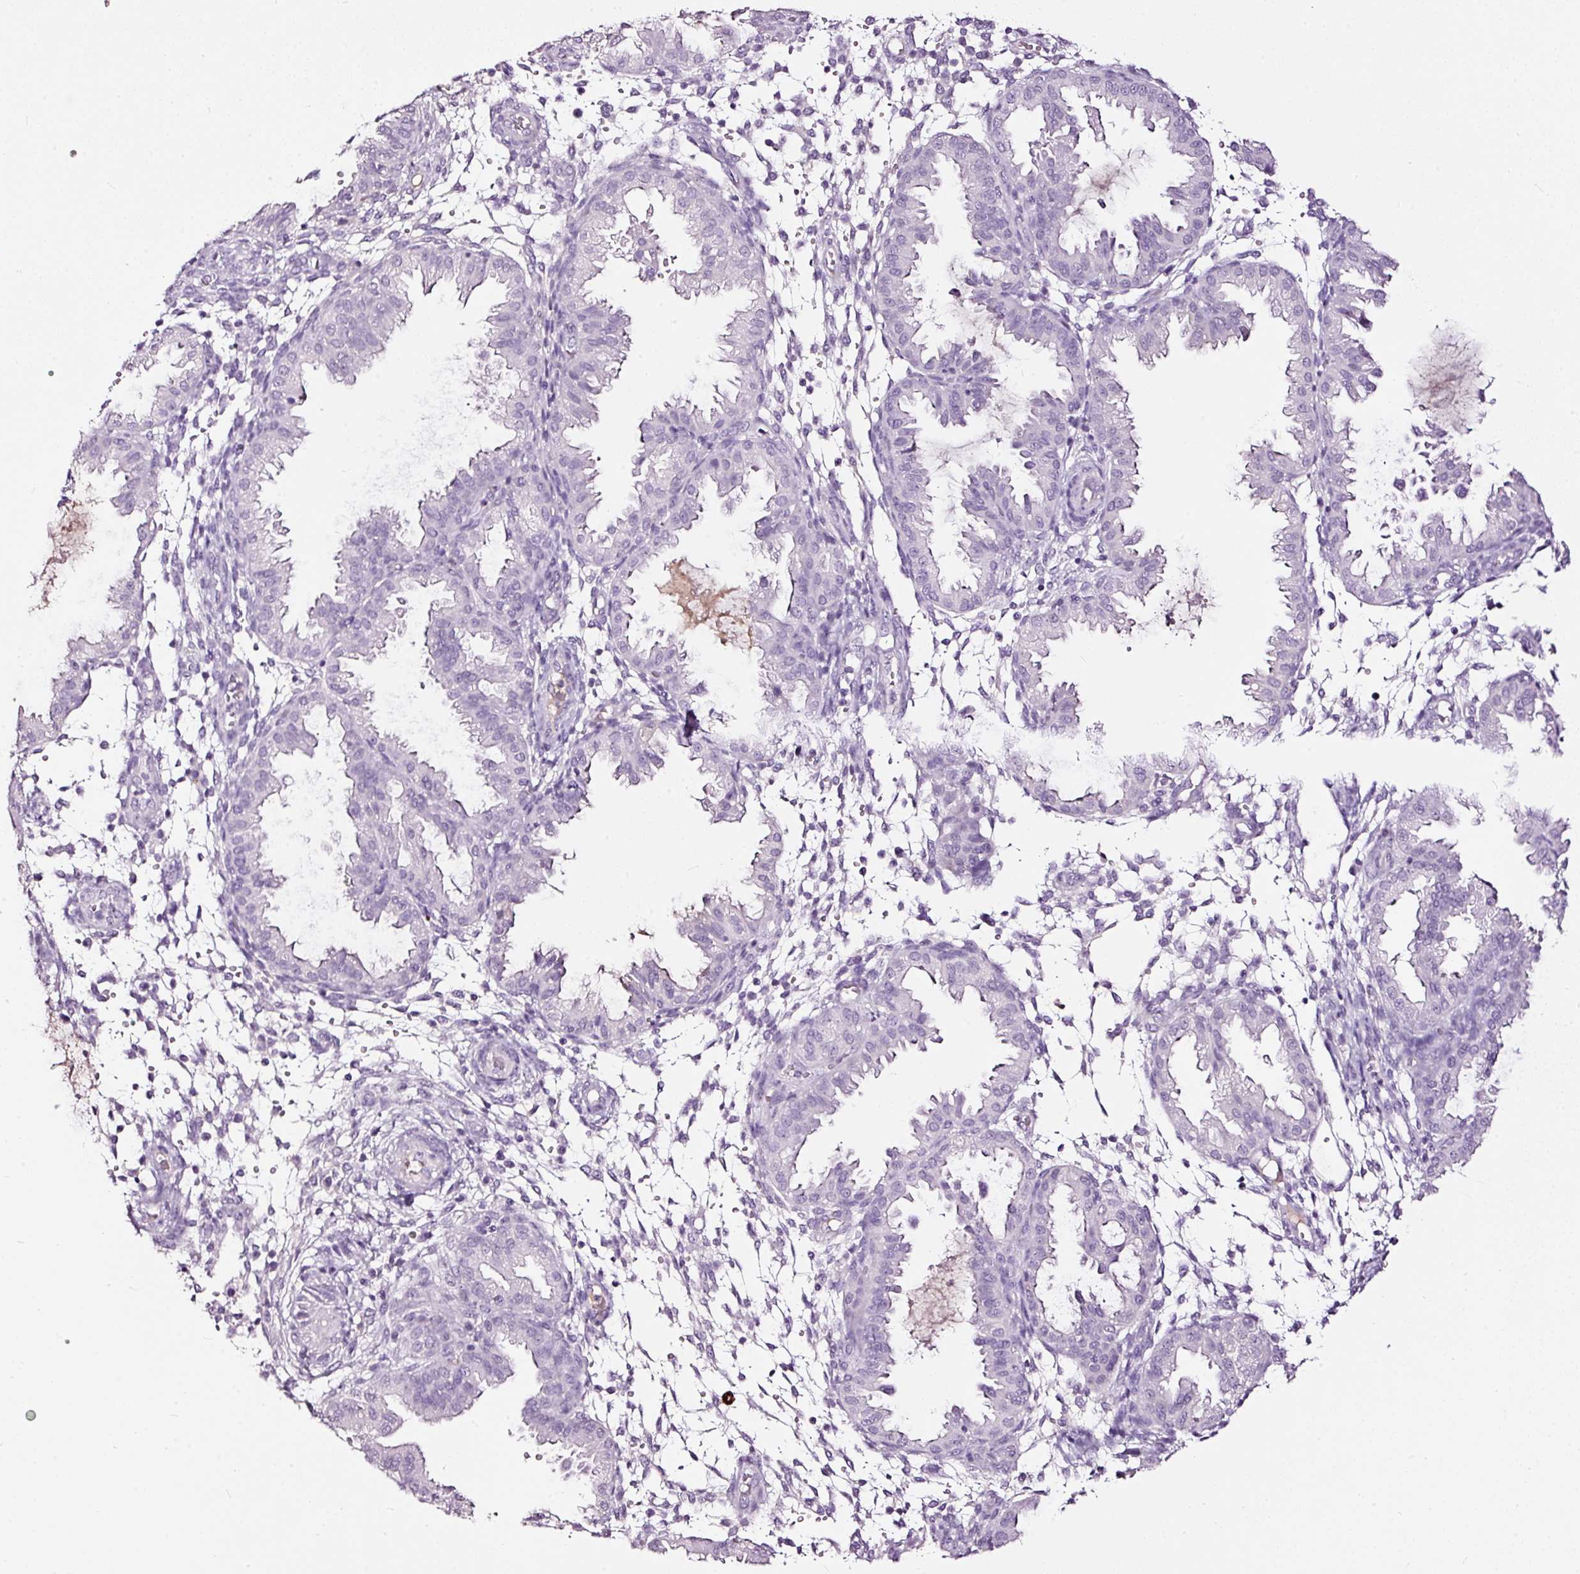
{"staining": {"intensity": "negative", "quantity": "none", "location": "none"}, "tissue": "endometrium", "cell_type": "Cells in endometrial stroma", "image_type": "normal", "snomed": [{"axis": "morphology", "description": "Normal tissue, NOS"}, {"axis": "topography", "description": "Endometrium"}], "caption": "The image reveals no significant positivity in cells in endometrial stroma of endometrium. (Brightfield microscopy of DAB immunohistochemistry at high magnification).", "gene": "LAMP3", "patient": {"sex": "female", "age": 33}}